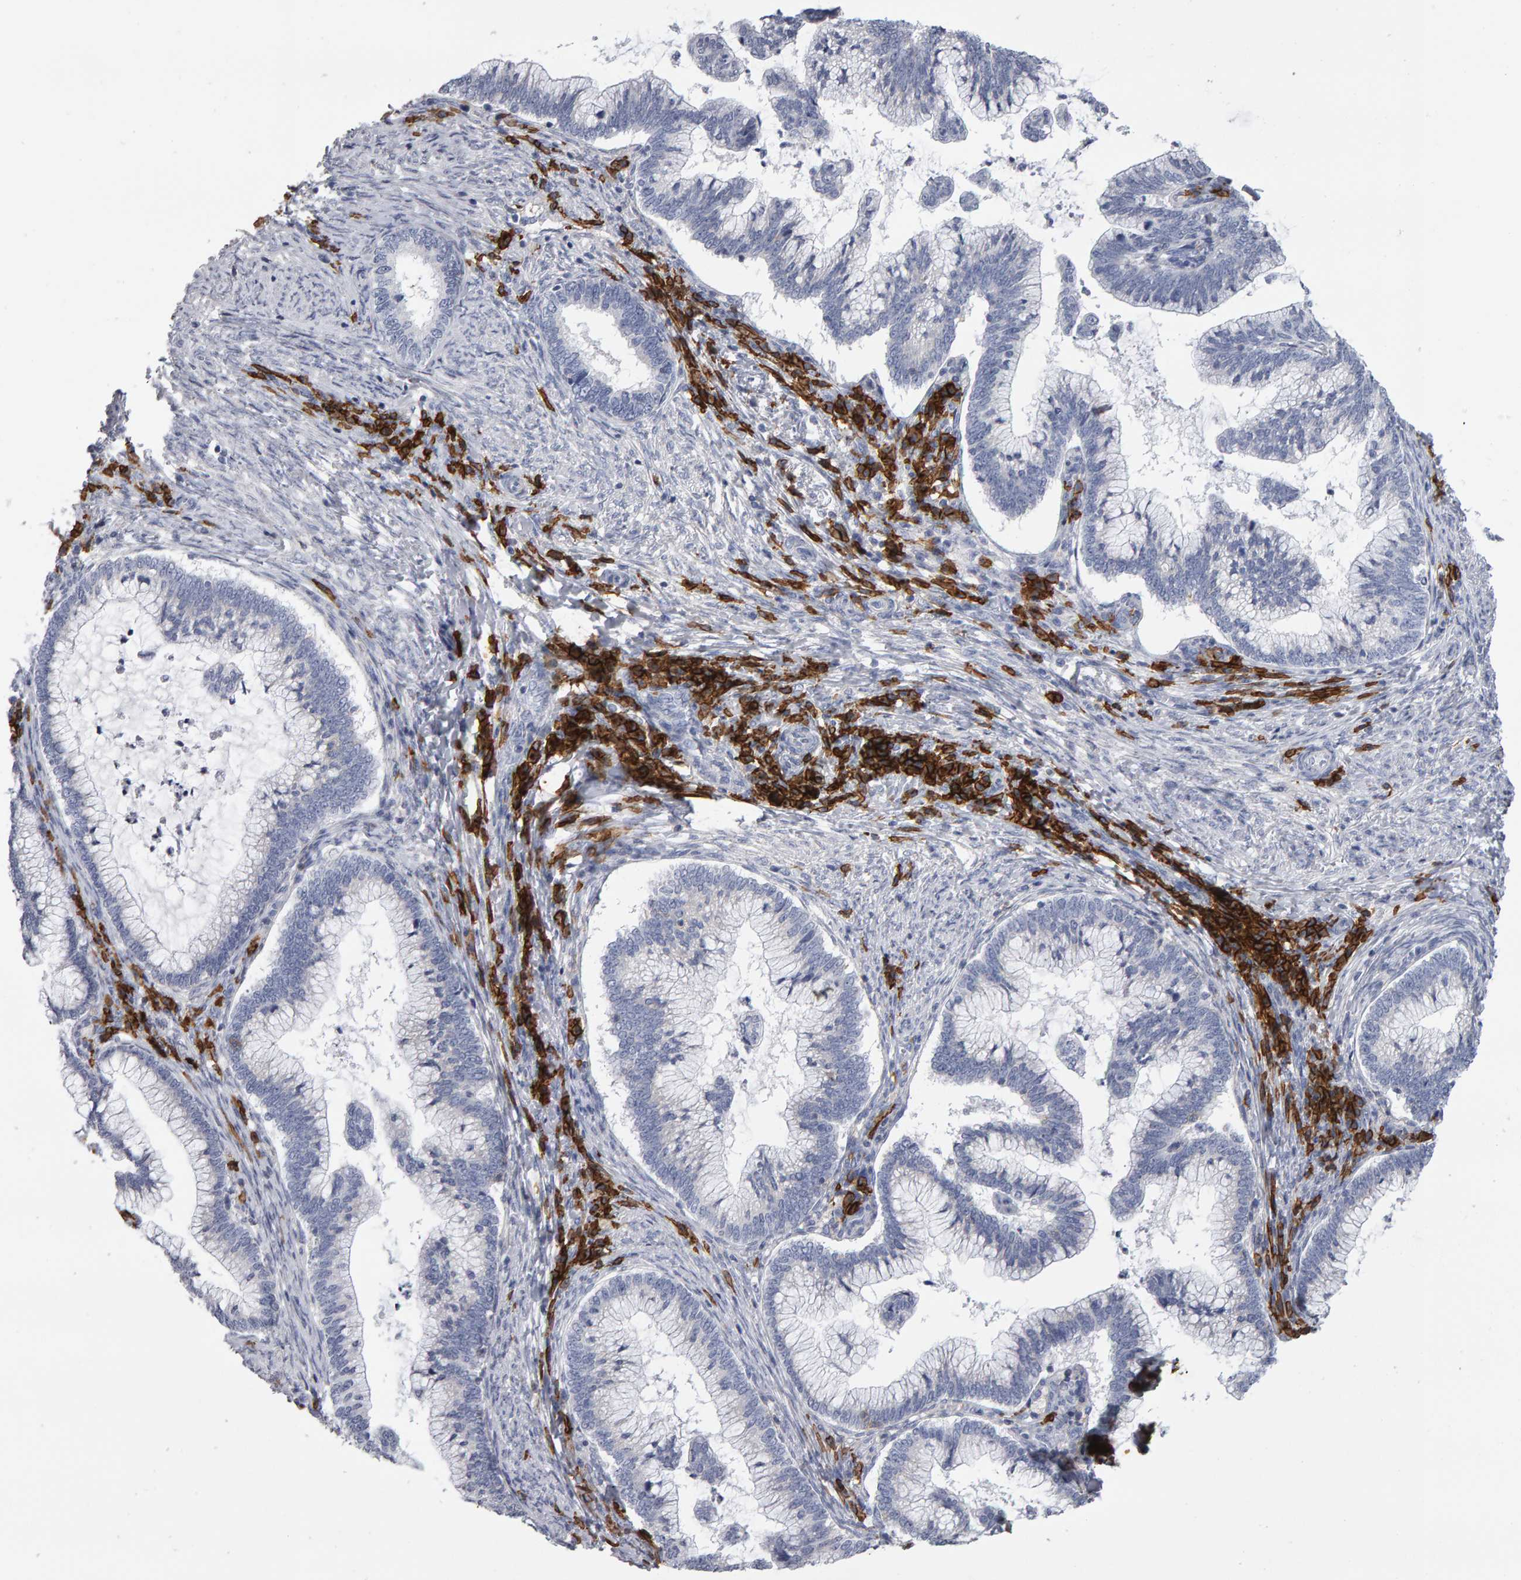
{"staining": {"intensity": "negative", "quantity": "none", "location": "none"}, "tissue": "cervical cancer", "cell_type": "Tumor cells", "image_type": "cancer", "snomed": [{"axis": "morphology", "description": "Adenocarcinoma, NOS"}, {"axis": "topography", "description": "Cervix"}], "caption": "Tumor cells are negative for brown protein staining in cervical cancer (adenocarcinoma).", "gene": "CD38", "patient": {"sex": "female", "age": 36}}